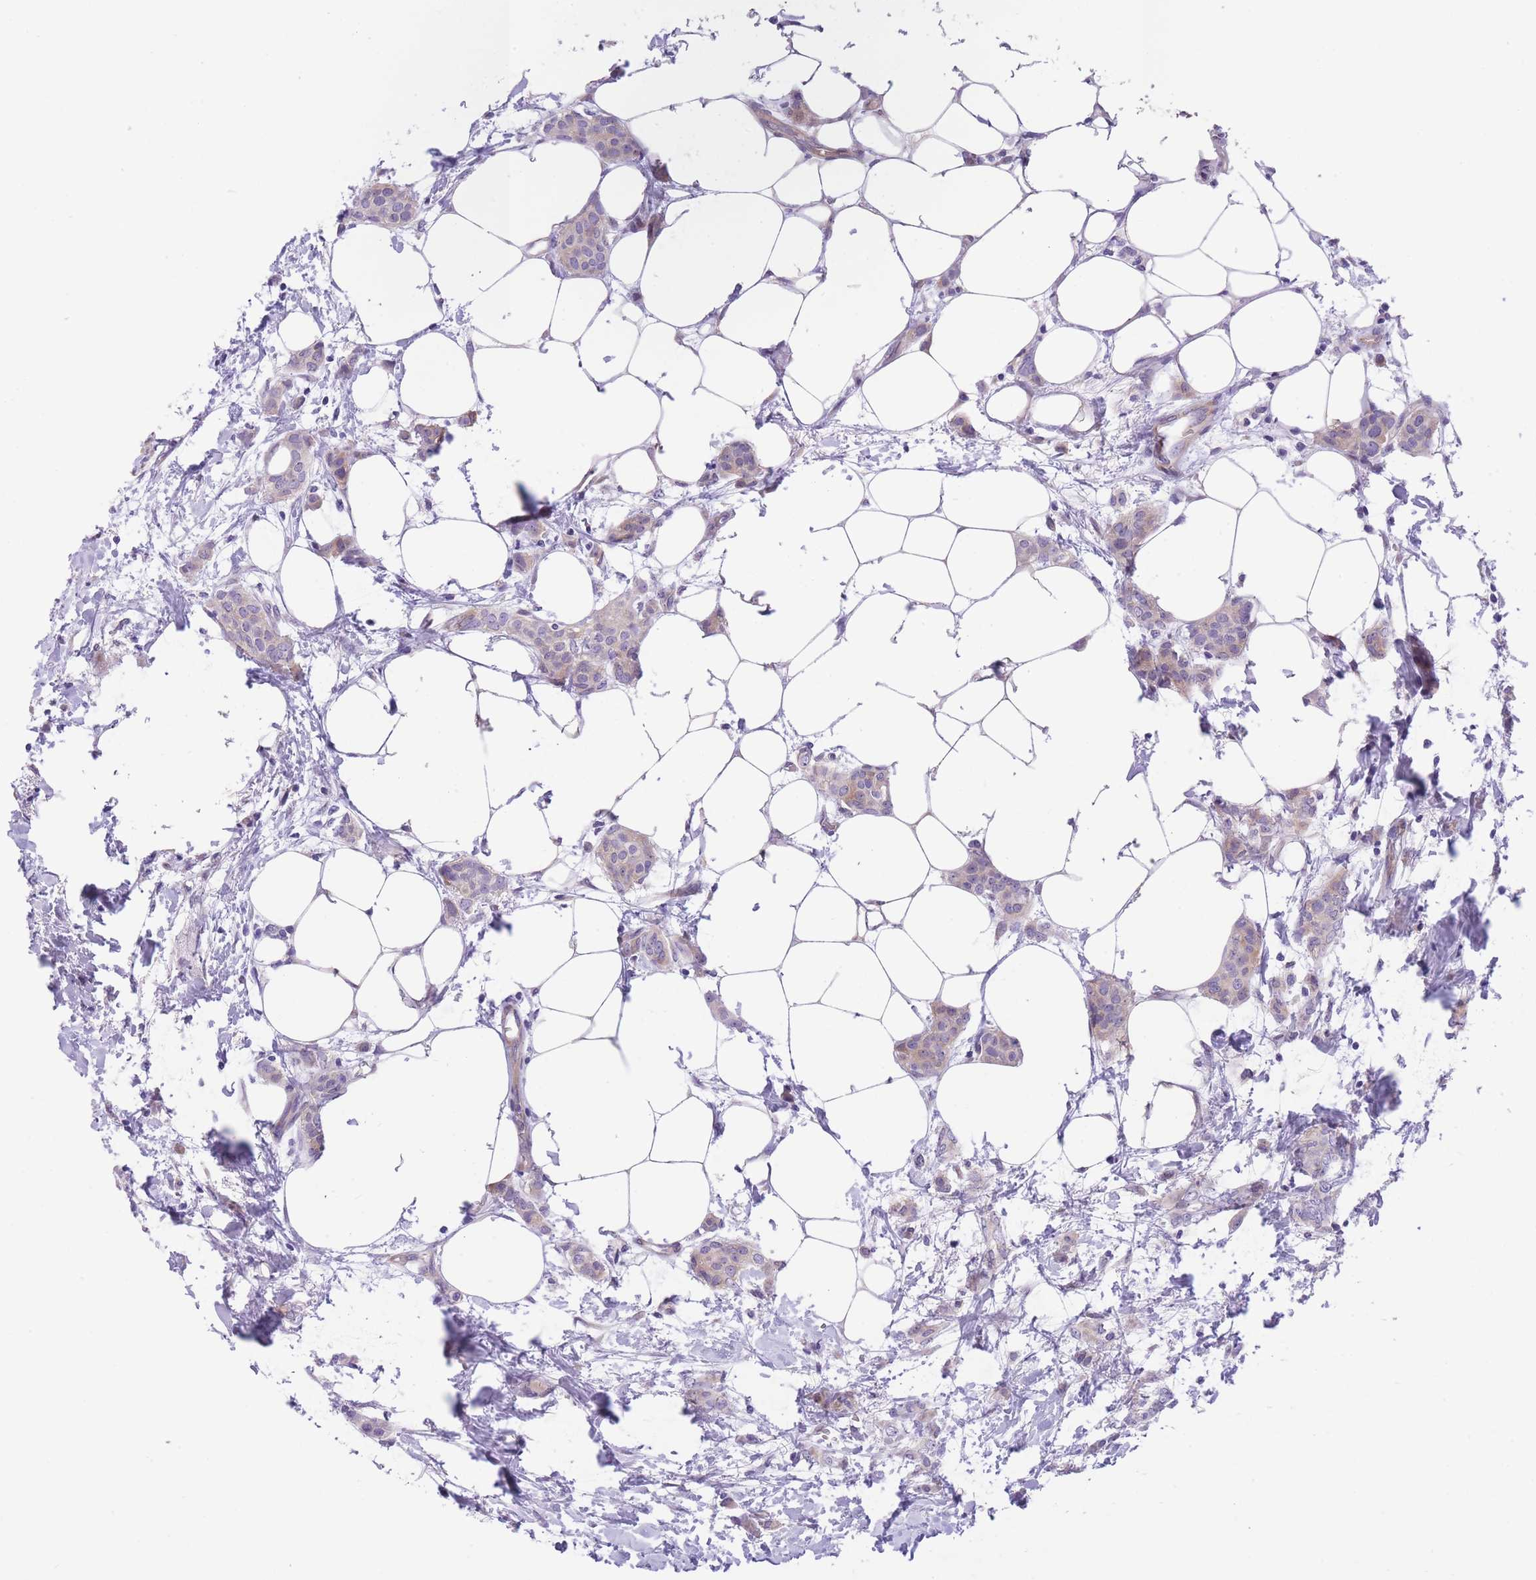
{"staining": {"intensity": "weak", "quantity": "<25%", "location": "cytoplasmic/membranous"}, "tissue": "breast cancer", "cell_type": "Tumor cells", "image_type": "cancer", "snomed": [{"axis": "morphology", "description": "Duct carcinoma"}, {"axis": "topography", "description": "Breast"}], "caption": "DAB immunohistochemical staining of human breast cancer (invasive ductal carcinoma) demonstrates no significant staining in tumor cells. (Immunohistochemistry (ihc), brightfield microscopy, high magnification).", "gene": "WWOX", "patient": {"sex": "female", "age": 72}}